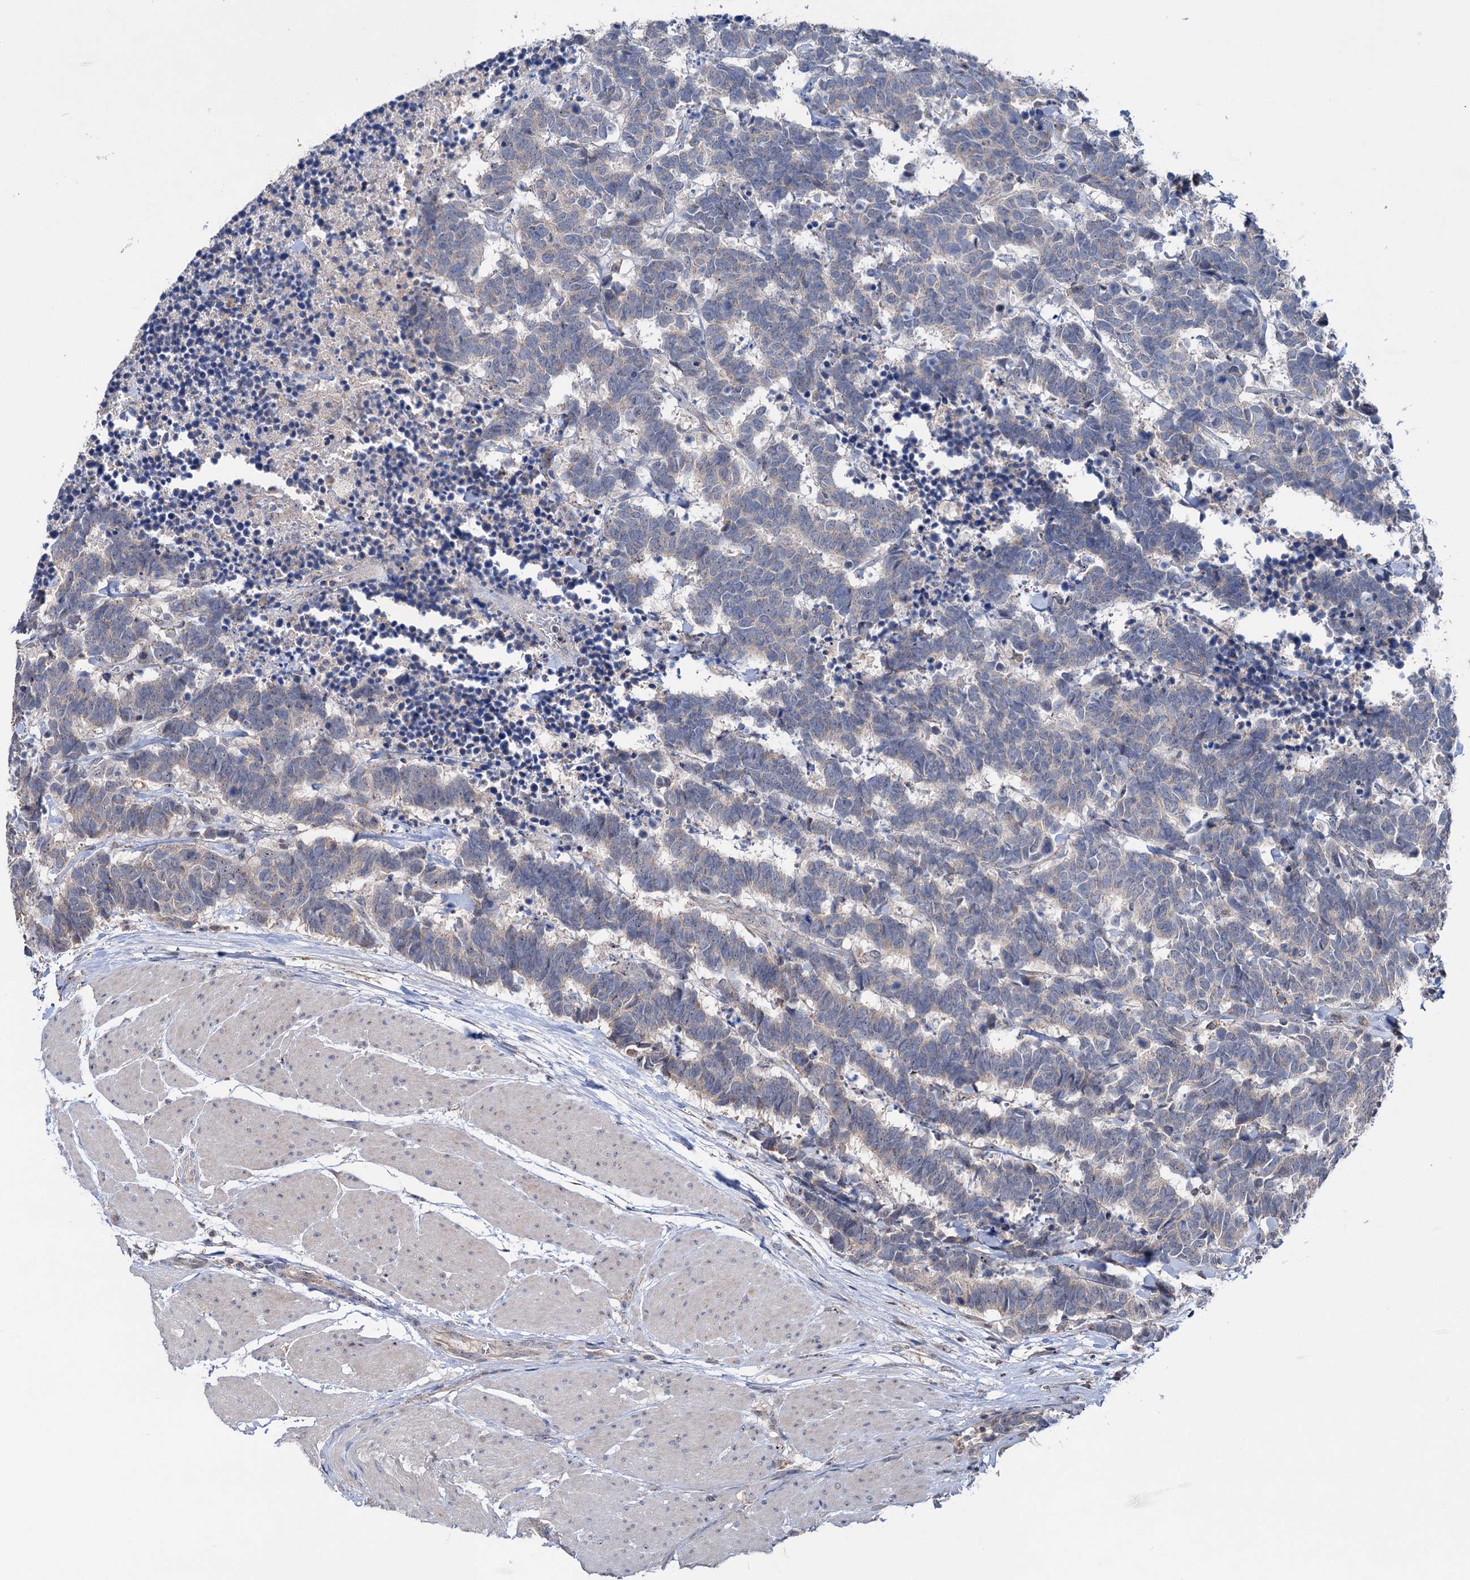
{"staining": {"intensity": "weak", "quantity": "<25%", "location": "cytoplasmic/membranous"}, "tissue": "carcinoid", "cell_type": "Tumor cells", "image_type": "cancer", "snomed": [{"axis": "morphology", "description": "Carcinoma, NOS"}, {"axis": "morphology", "description": "Carcinoid, malignant, NOS"}, {"axis": "topography", "description": "Urinary bladder"}], "caption": "Malignant carcinoid was stained to show a protein in brown. There is no significant staining in tumor cells.", "gene": "HTR3B", "patient": {"sex": "male", "age": 57}}